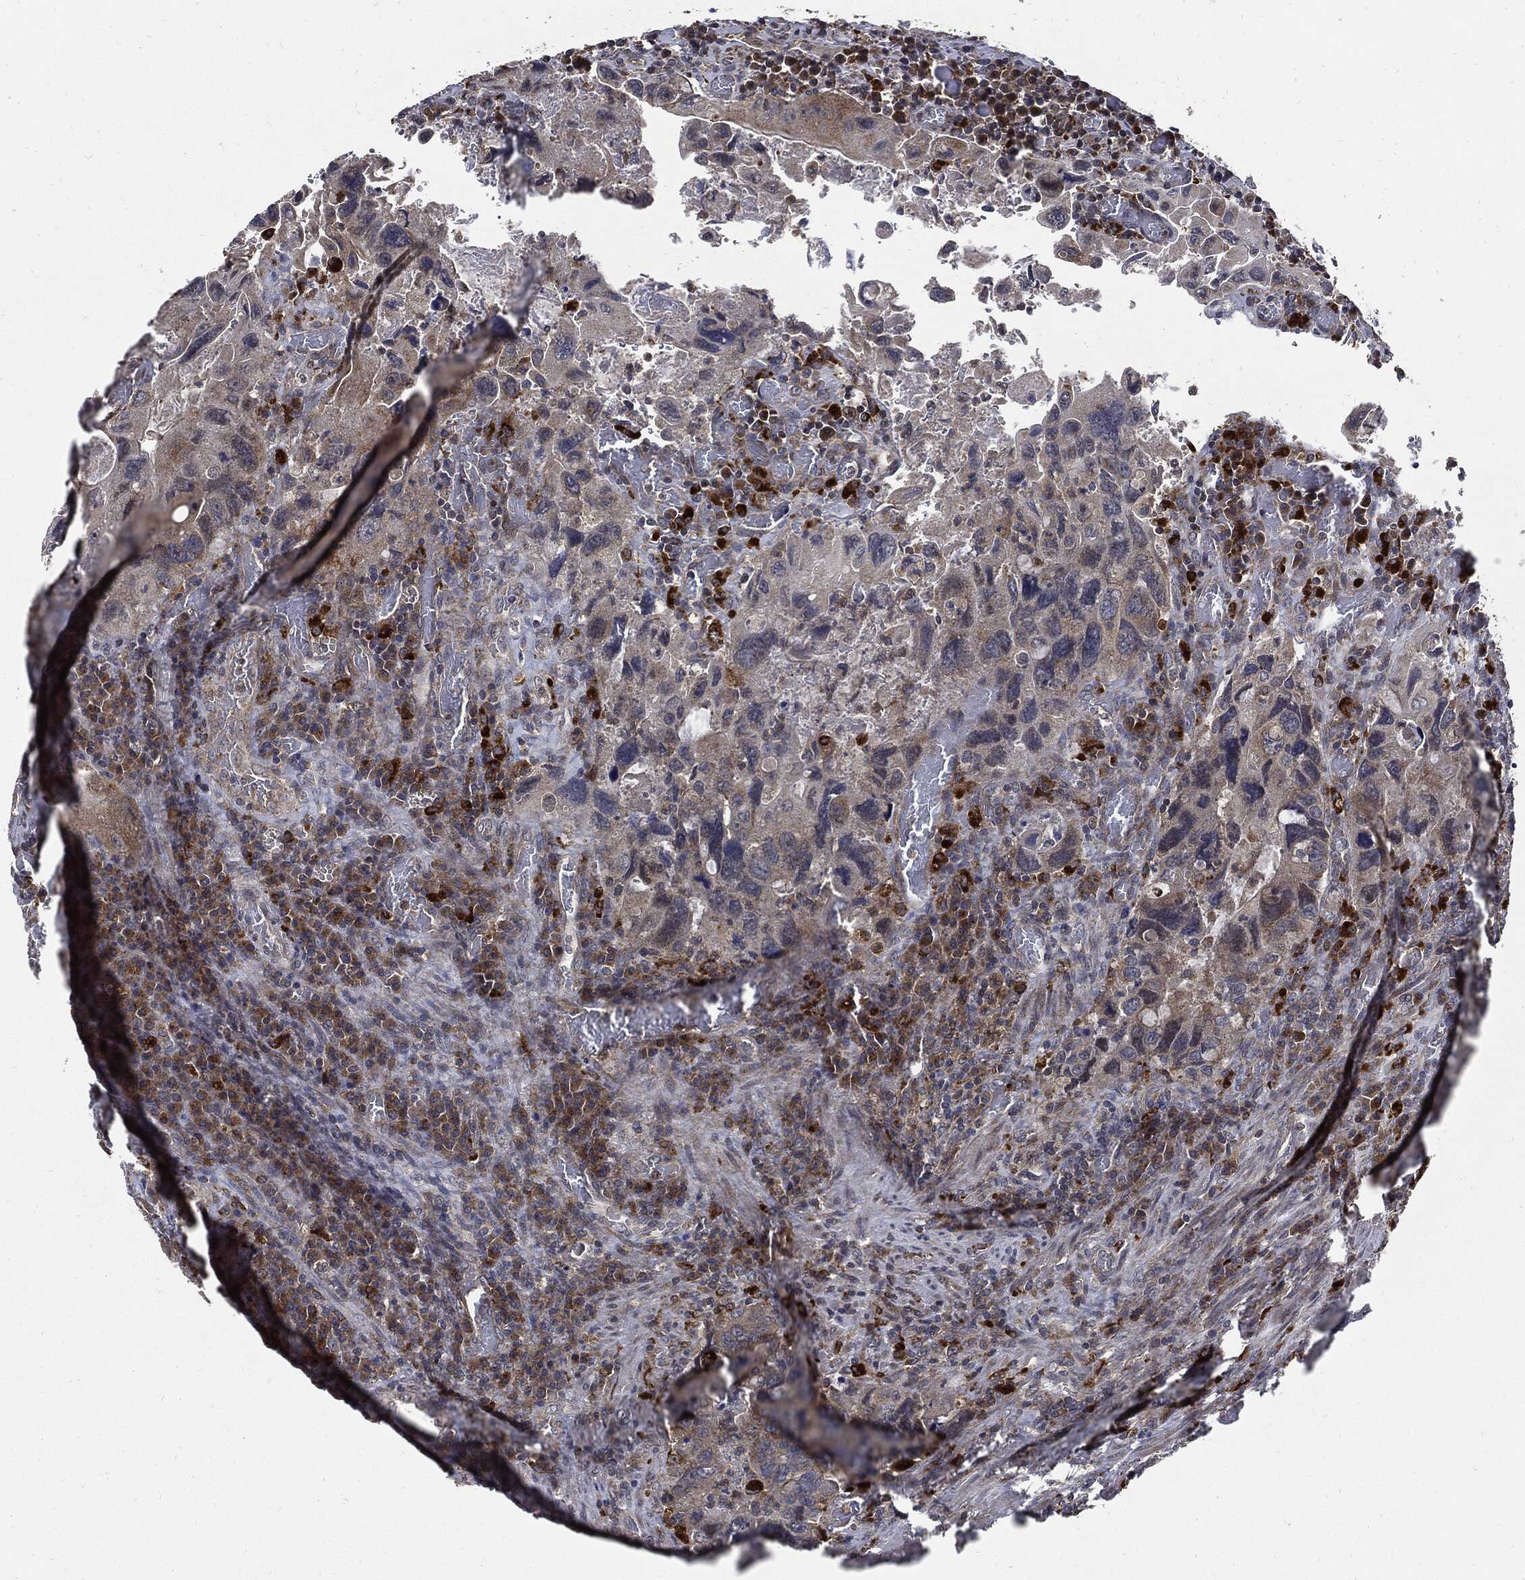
{"staining": {"intensity": "moderate", "quantity": "<25%", "location": "cytoplasmic/membranous"}, "tissue": "colorectal cancer", "cell_type": "Tumor cells", "image_type": "cancer", "snomed": [{"axis": "morphology", "description": "Adenocarcinoma, NOS"}, {"axis": "topography", "description": "Rectum"}], "caption": "This histopathology image exhibits immunohistochemistry staining of human colorectal cancer, with low moderate cytoplasmic/membranous expression in approximately <25% of tumor cells.", "gene": "SLC31A2", "patient": {"sex": "male", "age": 62}}